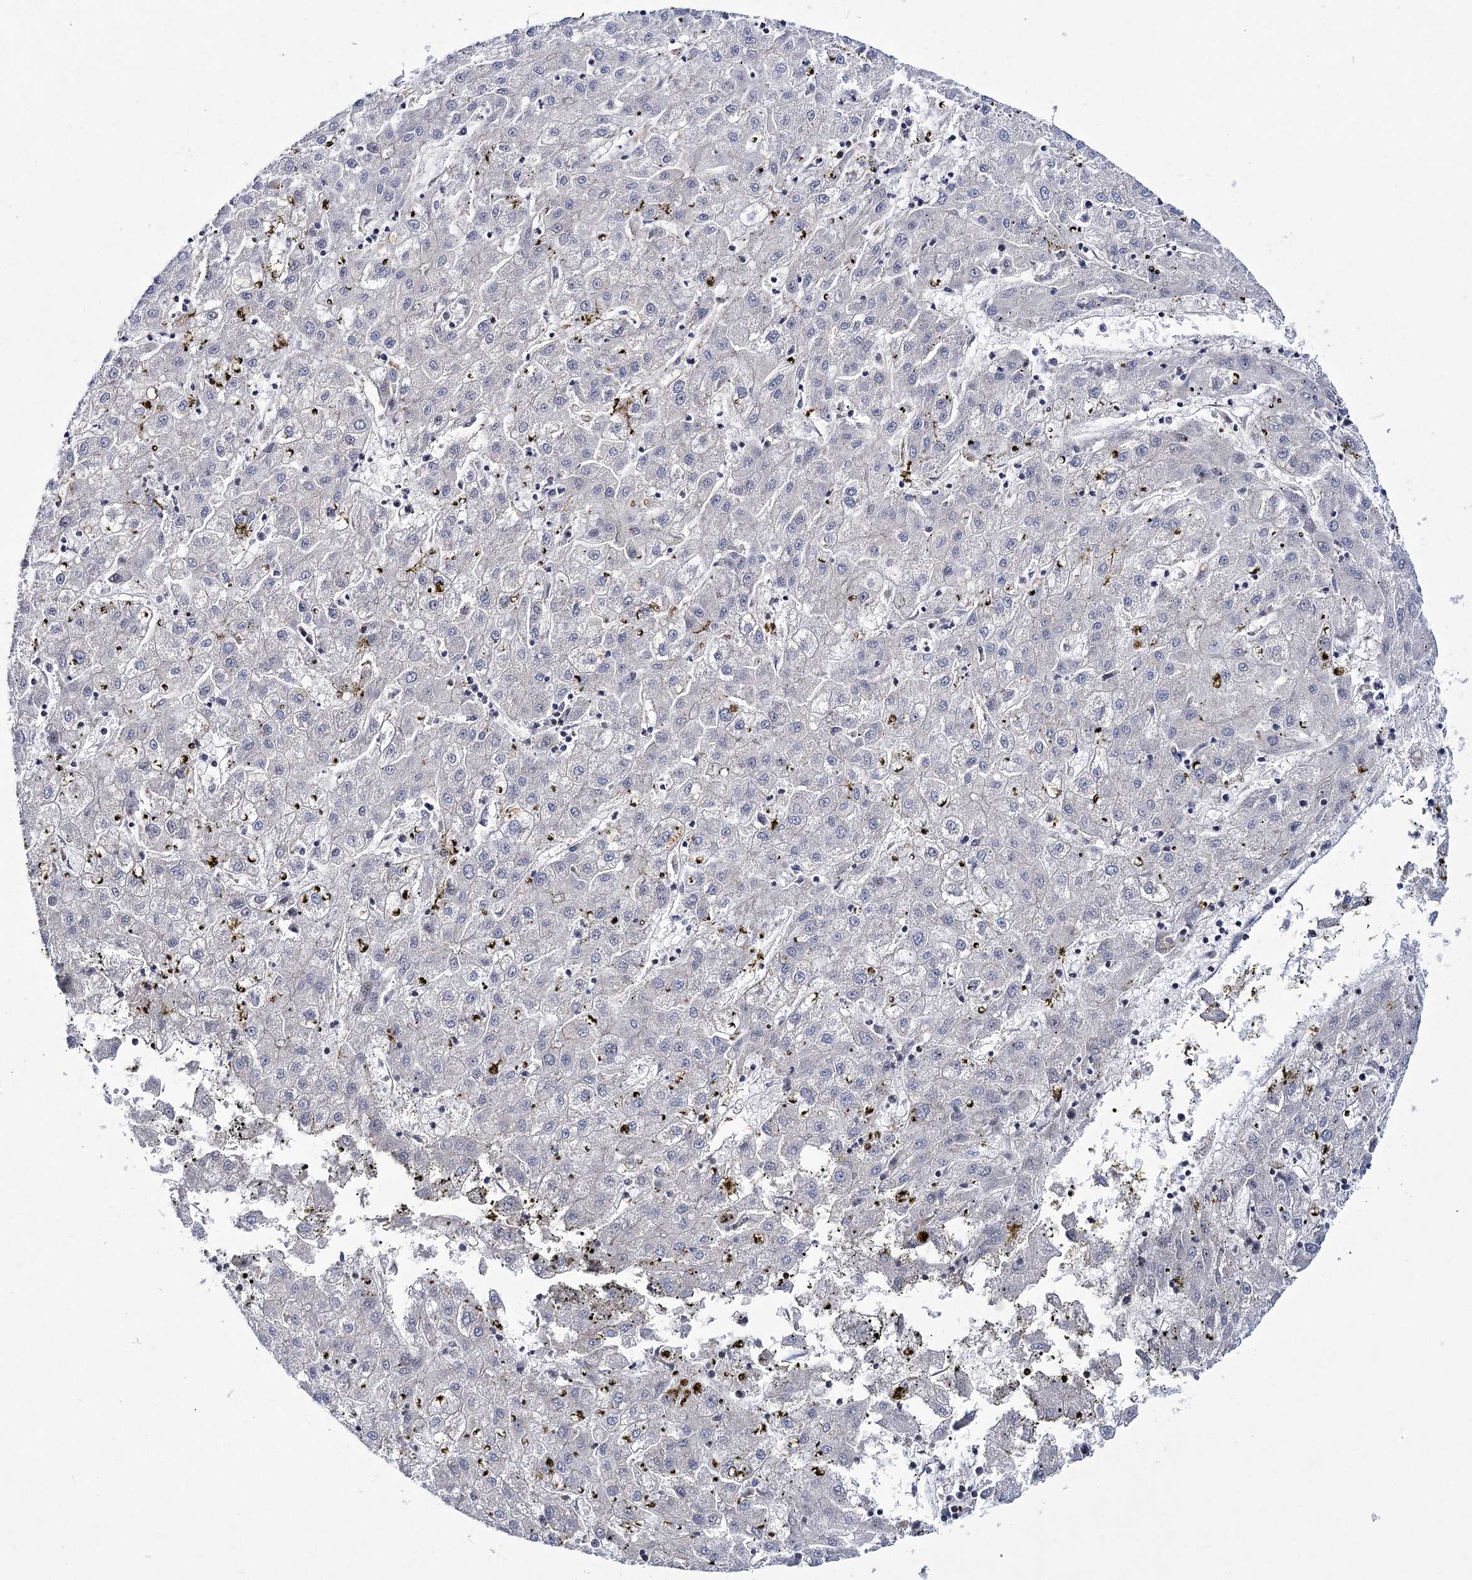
{"staining": {"intensity": "negative", "quantity": "none", "location": "none"}, "tissue": "liver cancer", "cell_type": "Tumor cells", "image_type": "cancer", "snomed": [{"axis": "morphology", "description": "Carcinoma, Hepatocellular, NOS"}, {"axis": "topography", "description": "Liver"}], "caption": "This histopathology image is of liver cancer stained with immunohistochemistry (IHC) to label a protein in brown with the nuclei are counter-stained blue. There is no positivity in tumor cells.", "gene": "TATDN2", "patient": {"sex": "male", "age": 72}}